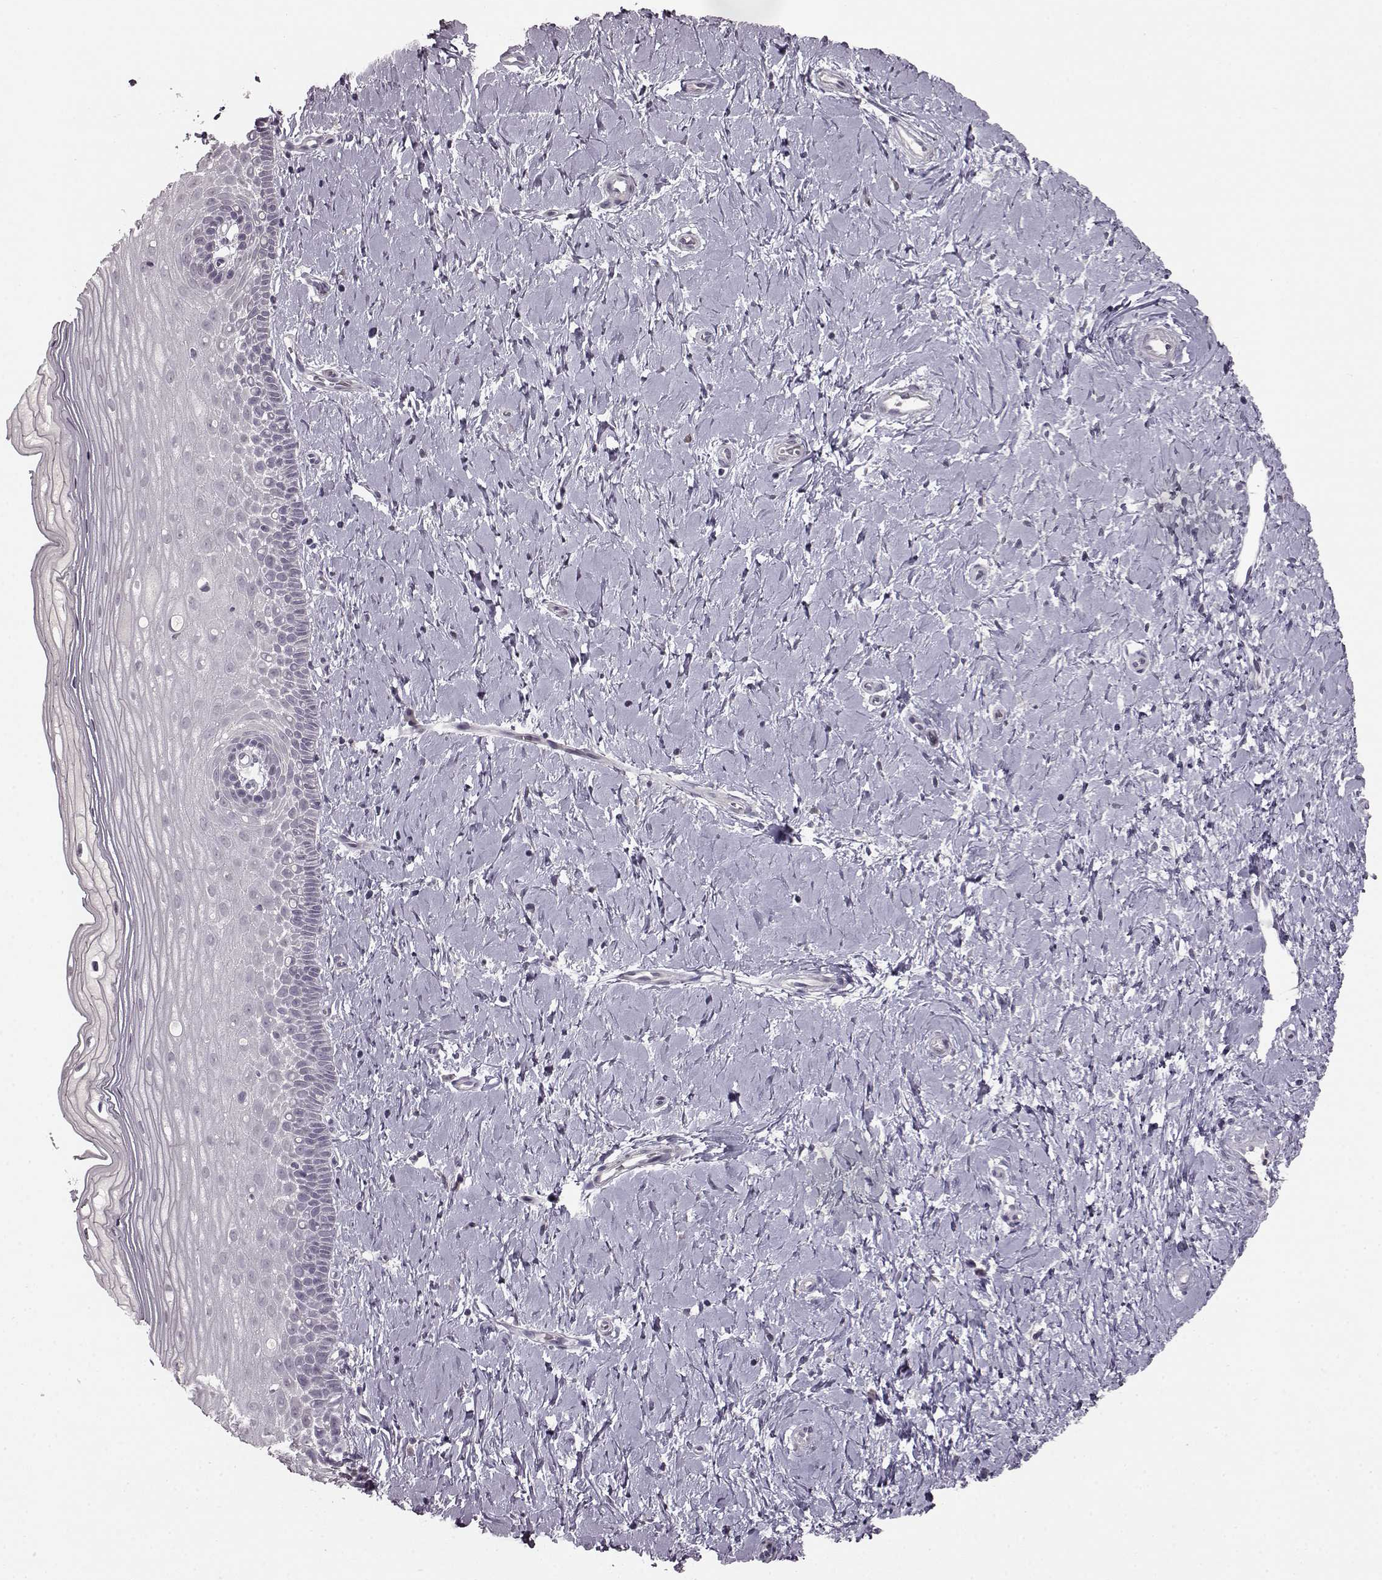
{"staining": {"intensity": "negative", "quantity": "none", "location": "none"}, "tissue": "cervix", "cell_type": "Glandular cells", "image_type": "normal", "snomed": [{"axis": "morphology", "description": "Normal tissue, NOS"}, {"axis": "topography", "description": "Cervix"}], "caption": "Protein analysis of normal cervix demonstrates no significant expression in glandular cells.", "gene": "LHB", "patient": {"sex": "female", "age": 37}}